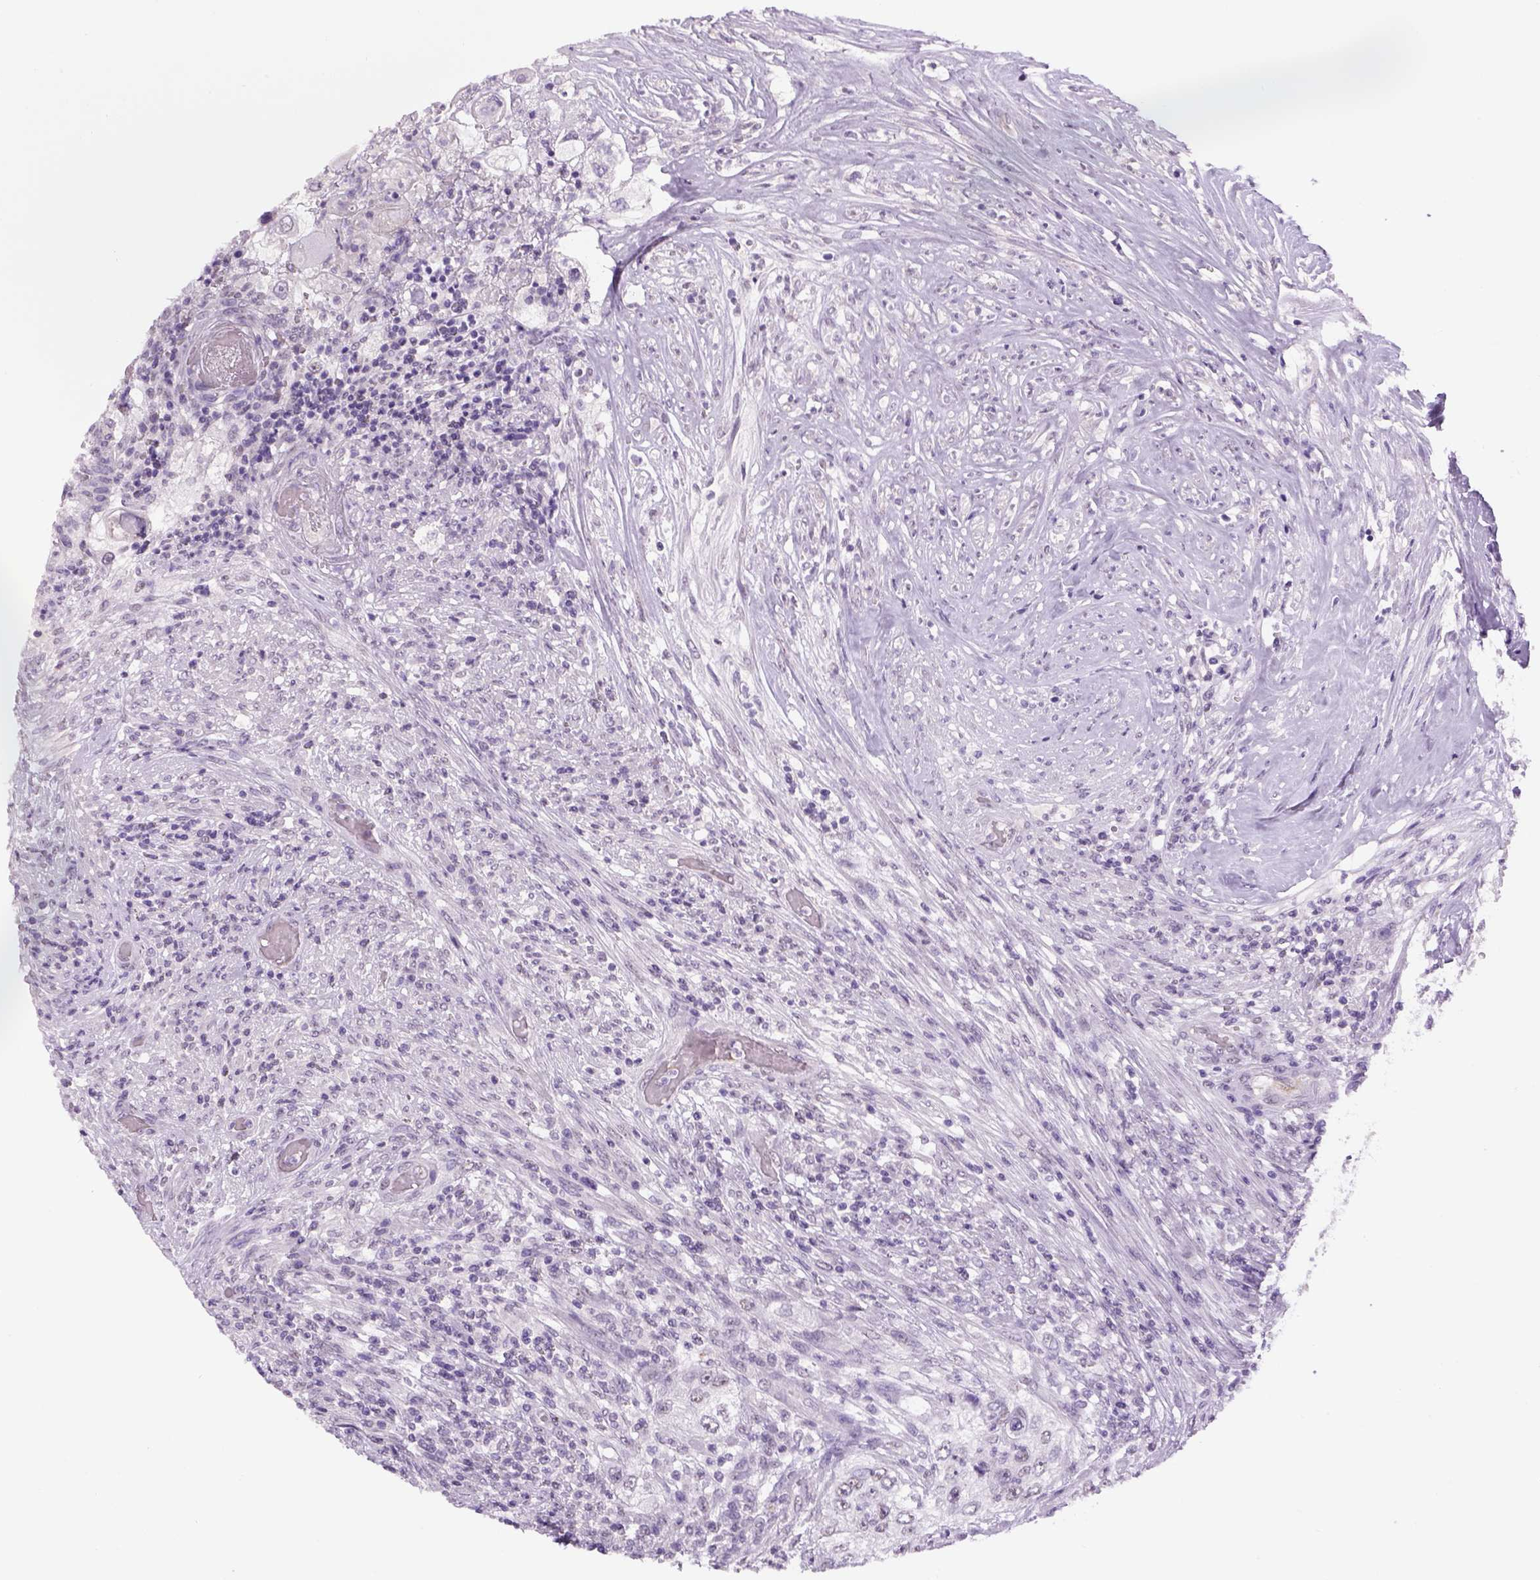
{"staining": {"intensity": "weak", "quantity": "<25%", "location": "nuclear"}, "tissue": "urothelial cancer", "cell_type": "Tumor cells", "image_type": "cancer", "snomed": [{"axis": "morphology", "description": "Urothelial carcinoma, High grade"}, {"axis": "topography", "description": "Urinary bladder"}], "caption": "Protein analysis of urothelial cancer demonstrates no significant staining in tumor cells.", "gene": "DBH", "patient": {"sex": "female", "age": 60}}